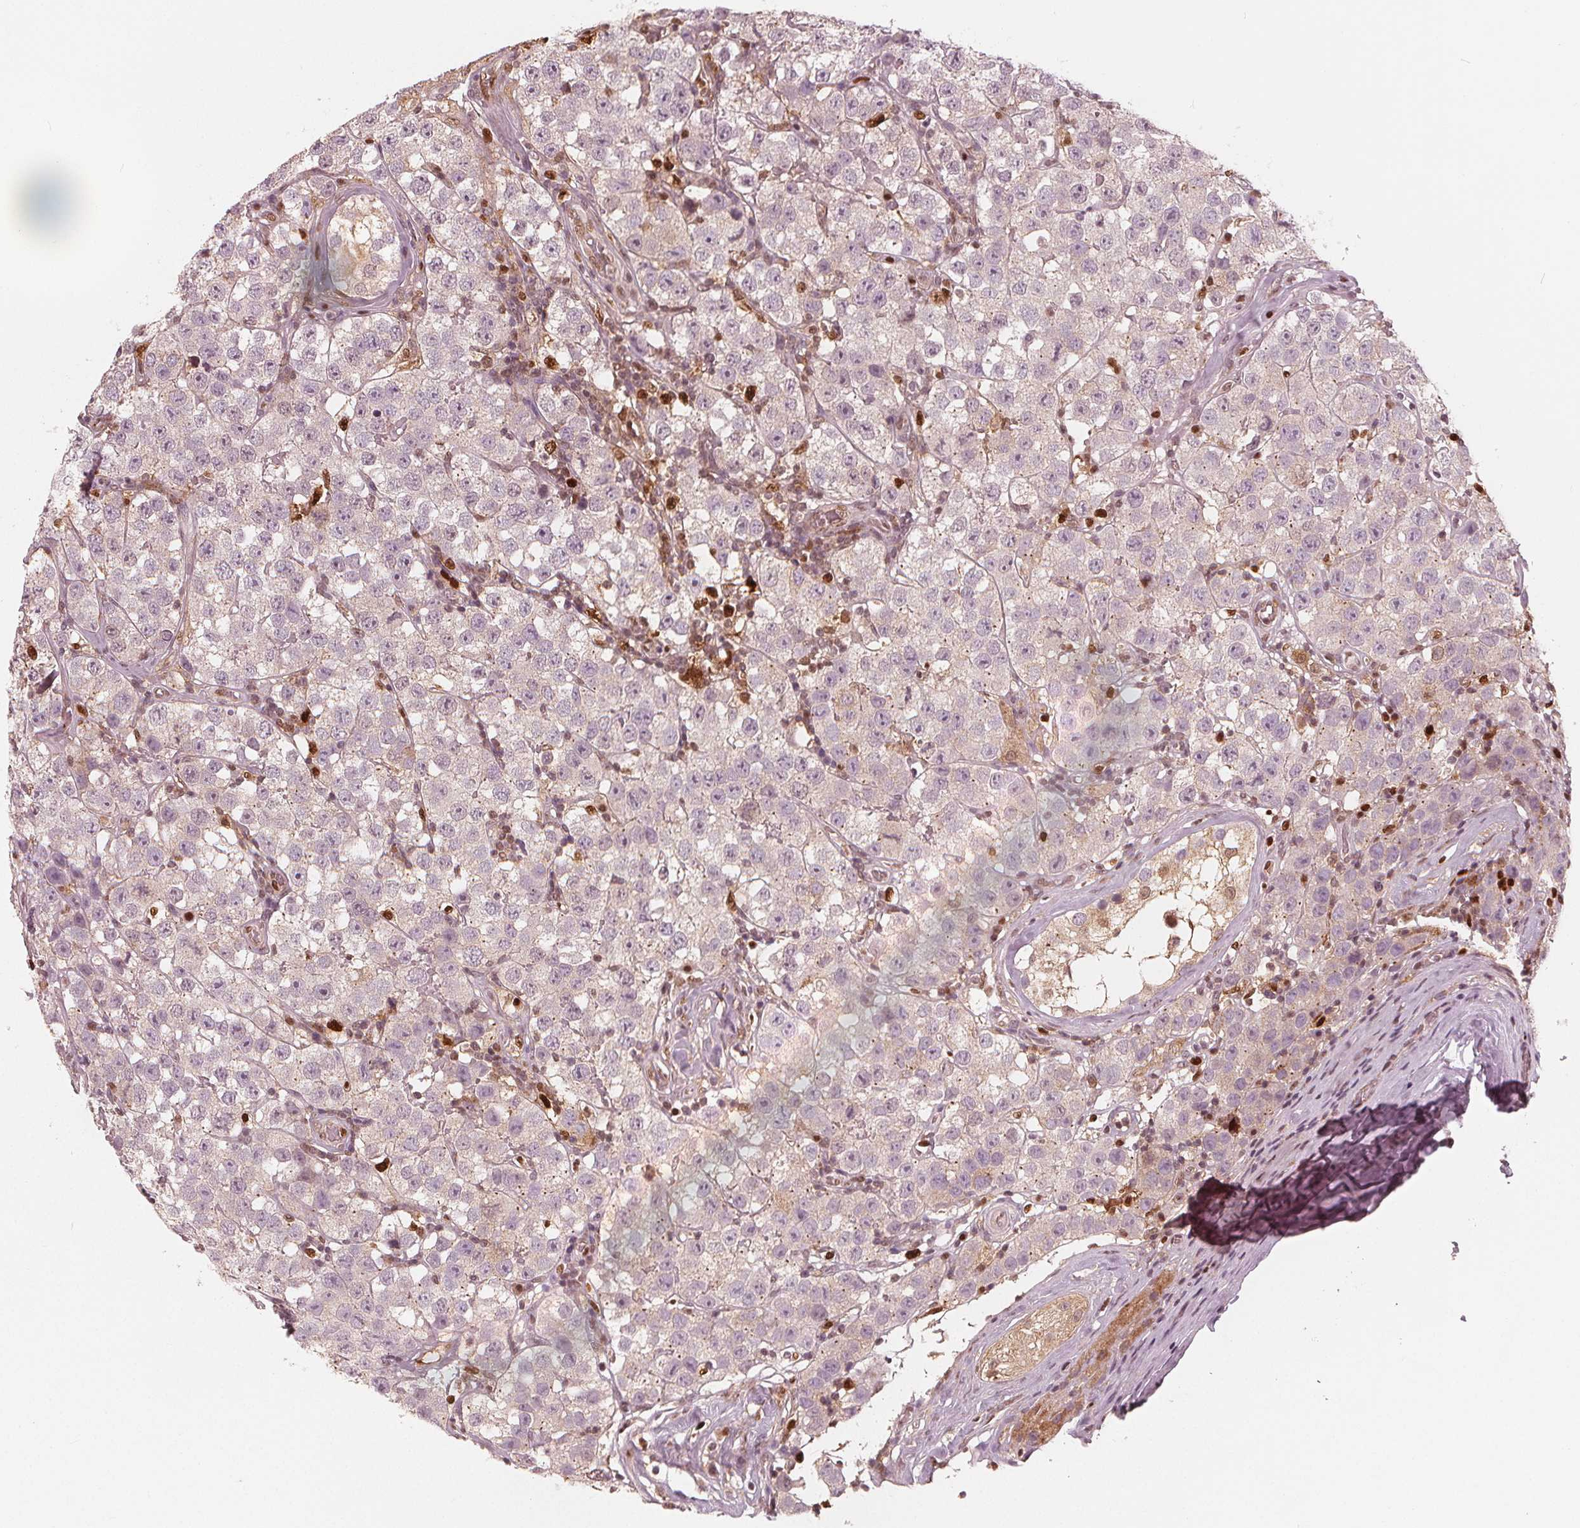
{"staining": {"intensity": "negative", "quantity": "none", "location": "none"}, "tissue": "testis cancer", "cell_type": "Tumor cells", "image_type": "cancer", "snomed": [{"axis": "morphology", "description": "Seminoma, NOS"}, {"axis": "topography", "description": "Testis"}], "caption": "IHC photomicrograph of human seminoma (testis) stained for a protein (brown), which displays no staining in tumor cells.", "gene": "SQSTM1", "patient": {"sex": "male", "age": 34}}